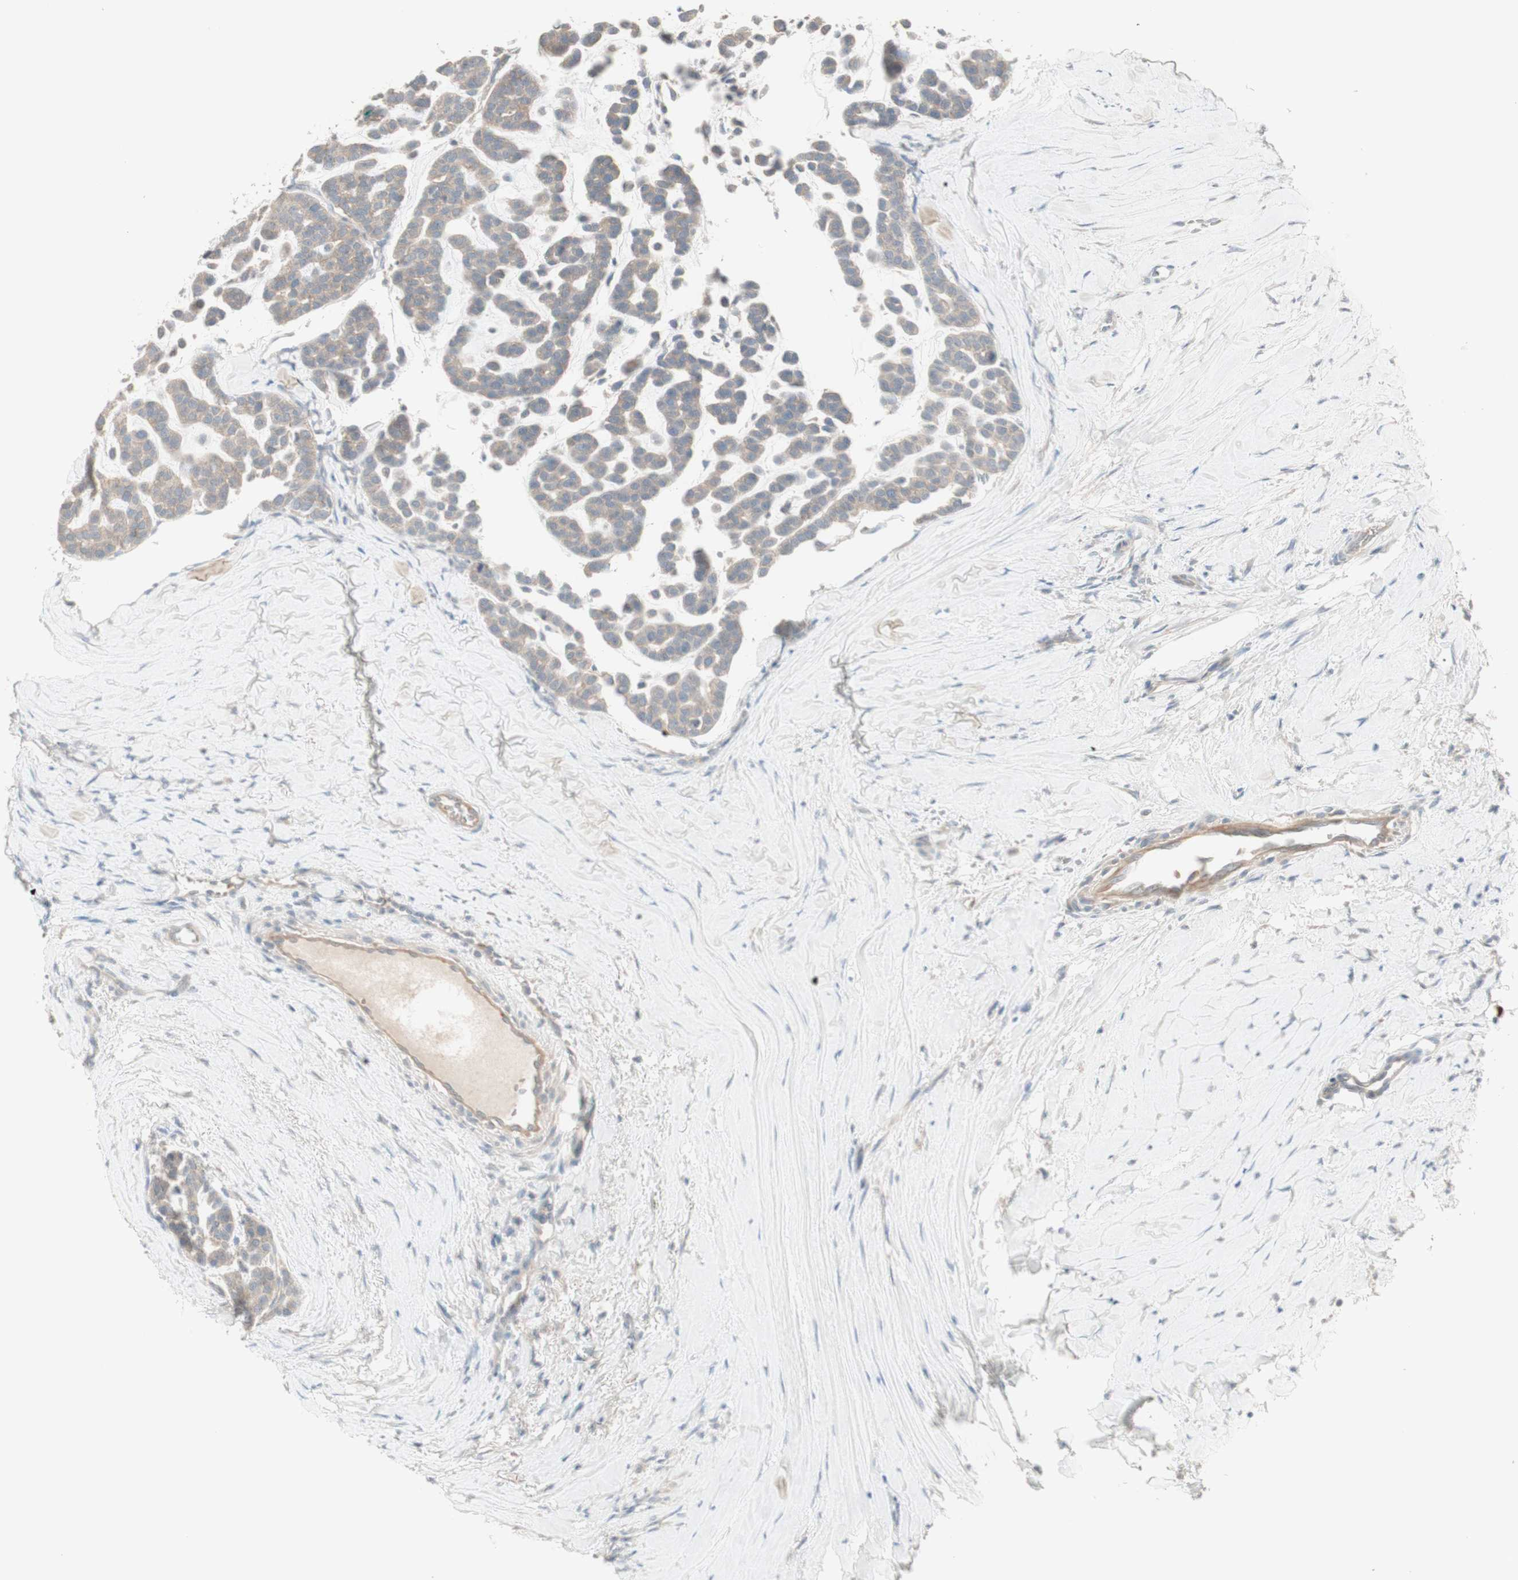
{"staining": {"intensity": "weak", "quantity": ">75%", "location": "cytoplasmic/membranous"}, "tissue": "head and neck cancer", "cell_type": "Tumor cells", "image_type": "cancer", "snomed": [{"axis": "morphology", "description": "Adenocarcinoma, NOS"}, {"axis": "morphology", "description": "Adenoma, NOS"}, {"axis": "topography", "description": "Head-Neck"}], "caption": "An IHC histopathology image of neoplastic tissue is shown. Protein staining in brown labels weak cytoplasmic/membranous positivity in head and neck cancer (adenoma) within tumor cells. (IHC, brightfield microscopy, high magnification).", "gene": "PTGER4", "patient": {"sex": "female", "age": 55}}